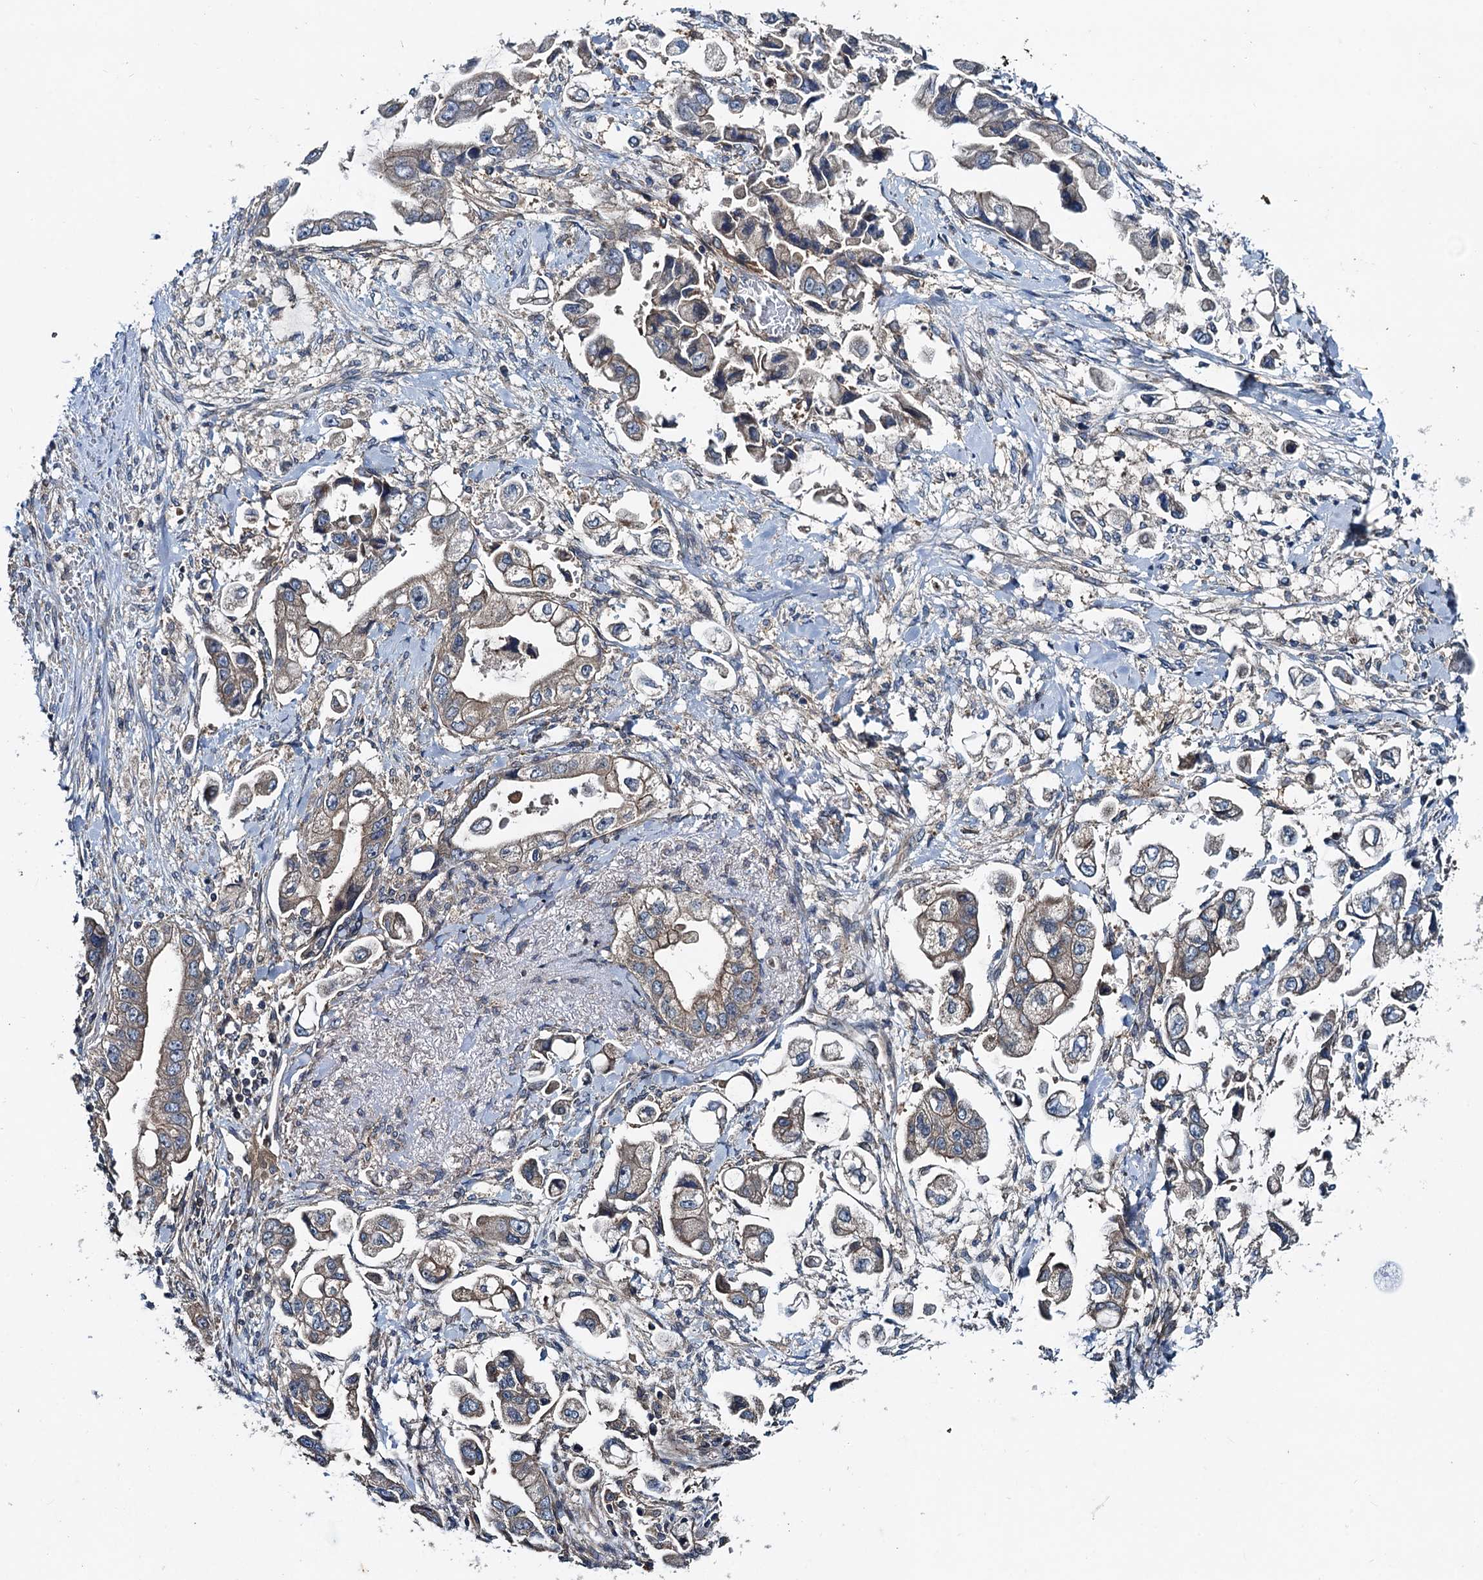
{"staining": {"intensity": "weak", "quantity": "25%-75%", "location": "cytoplasmic/membranous"}, "tissue": "stomach cancer", "cell_type": "Tumor cells", "image_type": "cancer", "snomed": [{"axis": "morphology", "description": "Adenocarcinoma, NOS"}, {"axis": "topography", "description": "Stomach"}], "caption": "Weak cytoplasmic/membranous protein staining is seen in about 25%-75% of tumor cells in stomach adenocarcinoma.", "gene": "EFL1", "patient": {"sex": "male", "age": 62}}